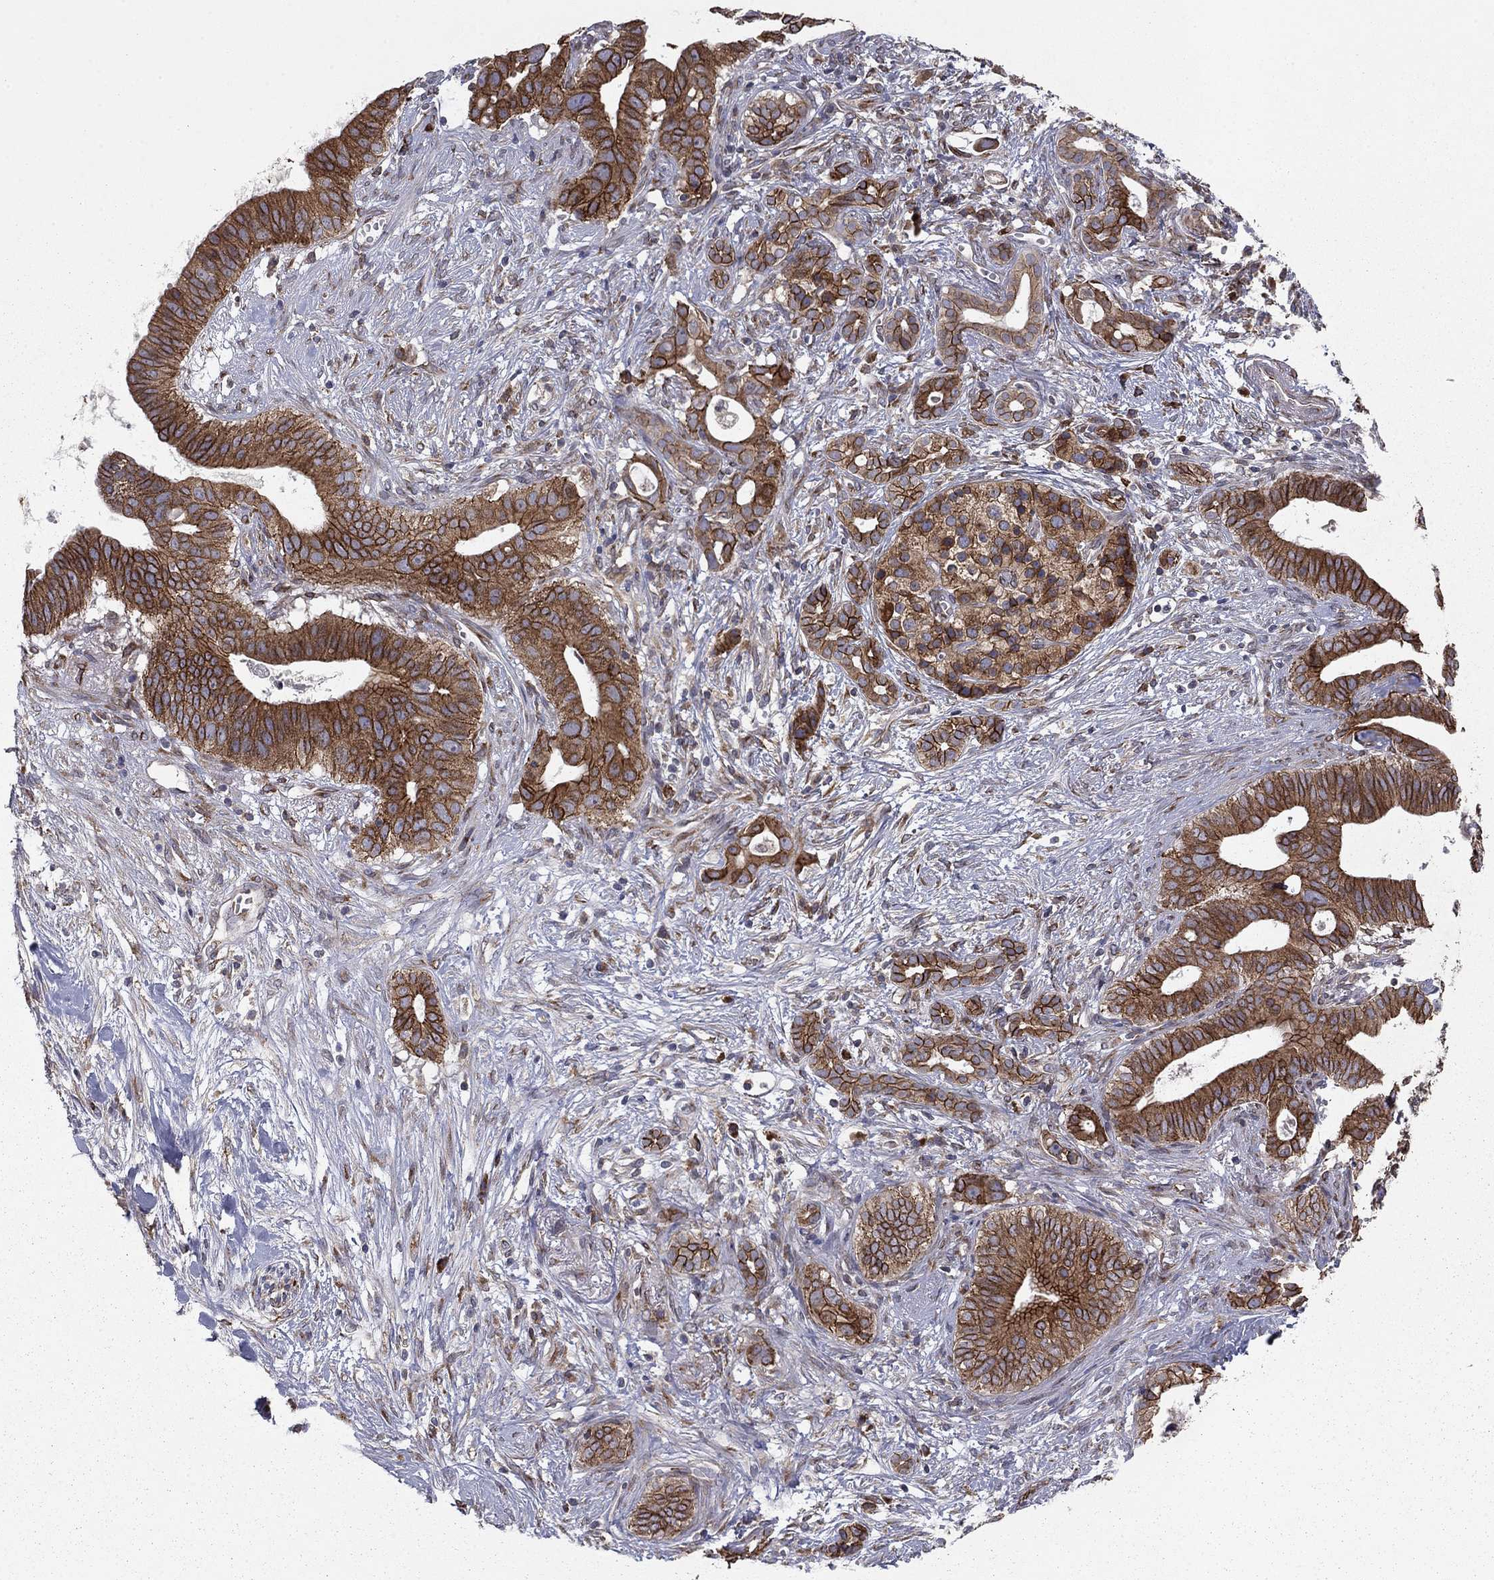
{"staining": {"intensity": "strong", "quantity": ">75%", "location": "cytoplasmic/membranous"}, "tissue": "pancreatic cancer", "cell_type": "Tumor cells", "image_type": "cancer", "snomed": [{"axis": "morphology", "description": "Adenocarcinoma, NOS"}, {"axis": "topography", "description": "Pancreas"}], "caption": "Pancreatic cancer (adenocarcinoma) stained for a protein (brown) exhibits strong cytoplasmic/membranous positive positivity in about >75% of tumor cells.", "gene": "YIF1A", "patient": {"sex": "male", "age": 61}}